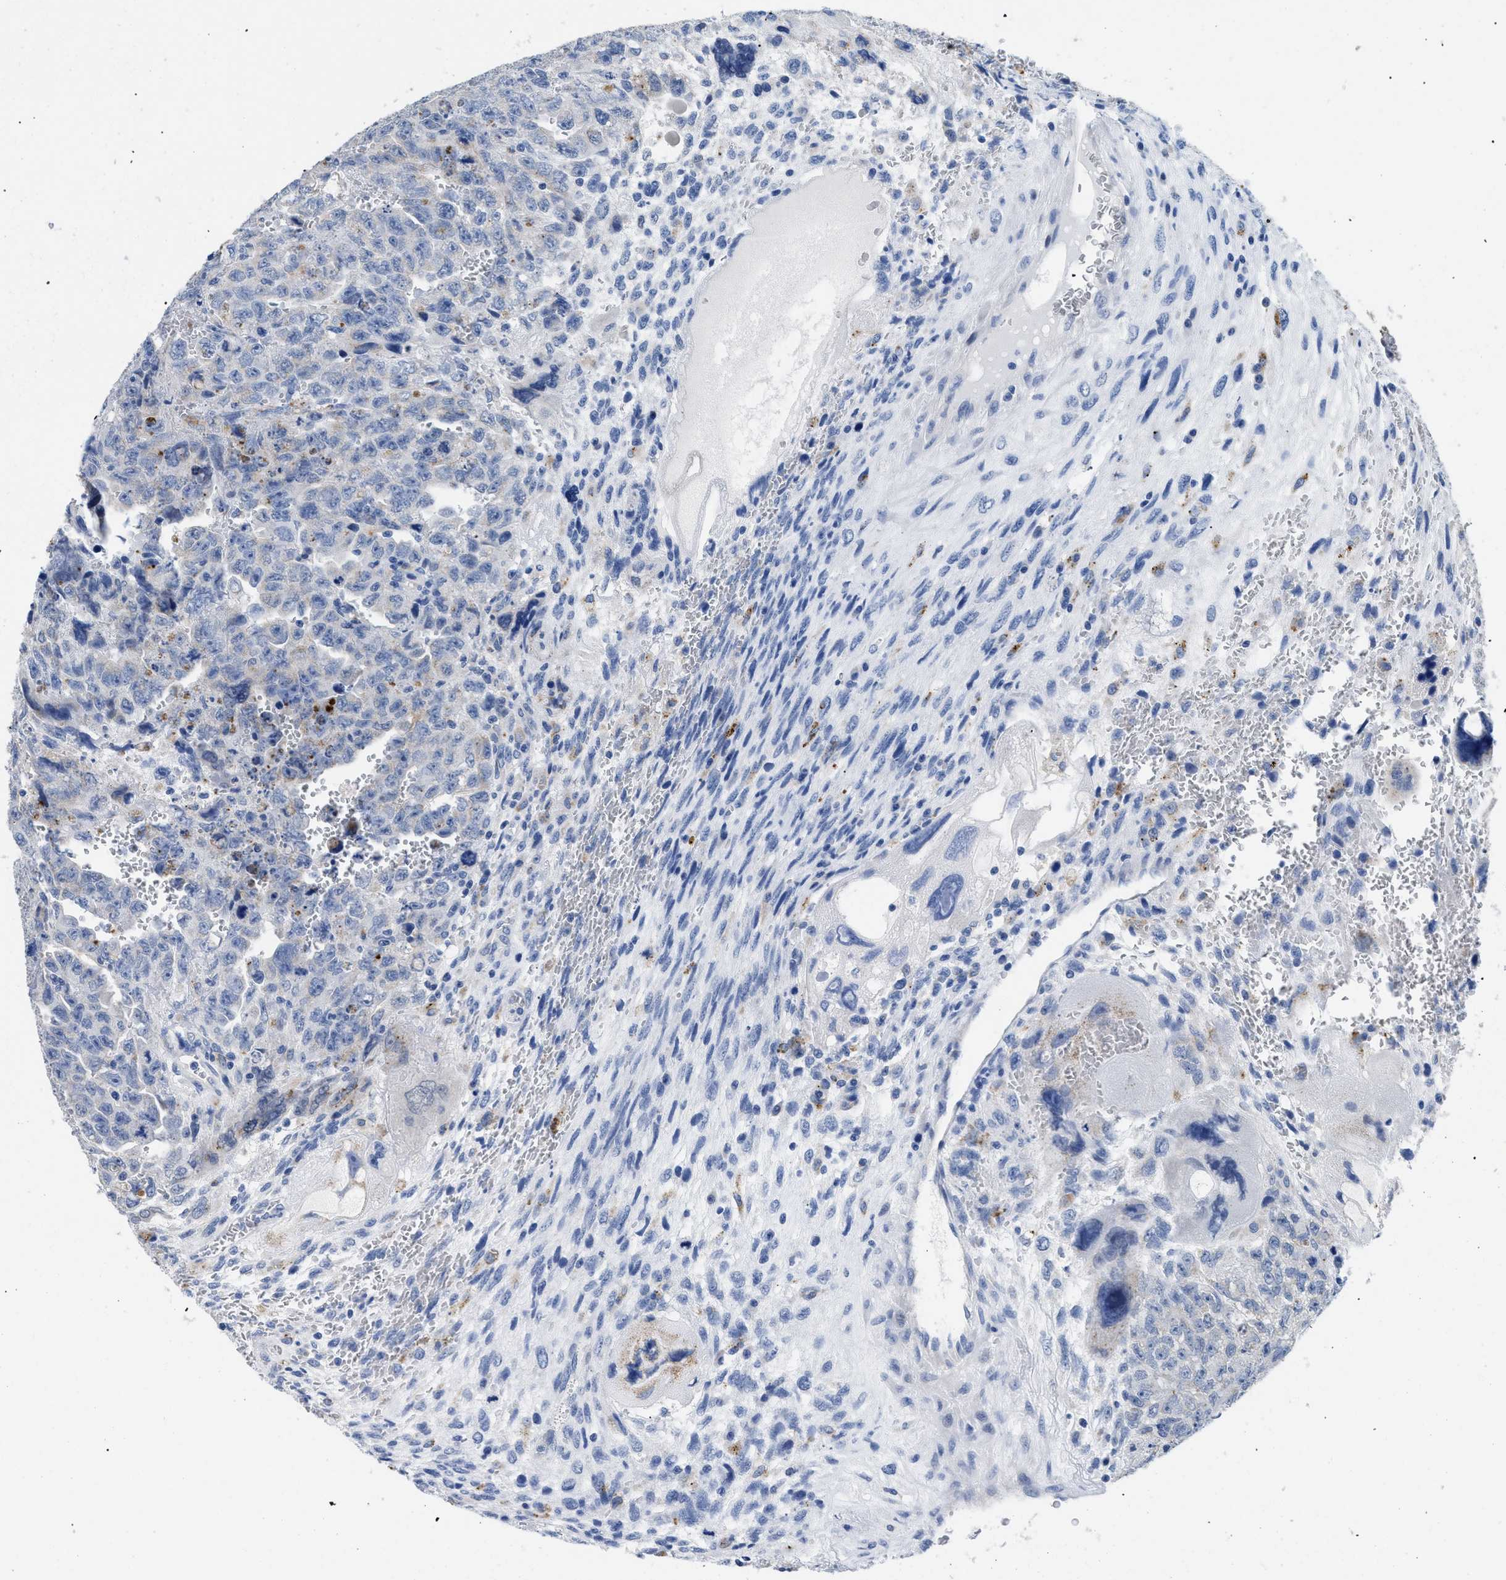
{"staining": {"intensity": "negative", "quantity": "none", "location": "none"}, "tissue": "testis cancer", "cell_type": "Tumor cells", "image_type": "cancer", "snomed": [{"axis": "morphology", "description": "Carcinoma, Embryonal, NOS"}, {"axis": "topography", "description": "Testis"}], "caption": "The micrograph exhibits no significant expression in tumor cells of testis cancer (embryonal carcinoma).", "gene": "APOBEC2", "patient": {"sex": "male", "age": 28}}